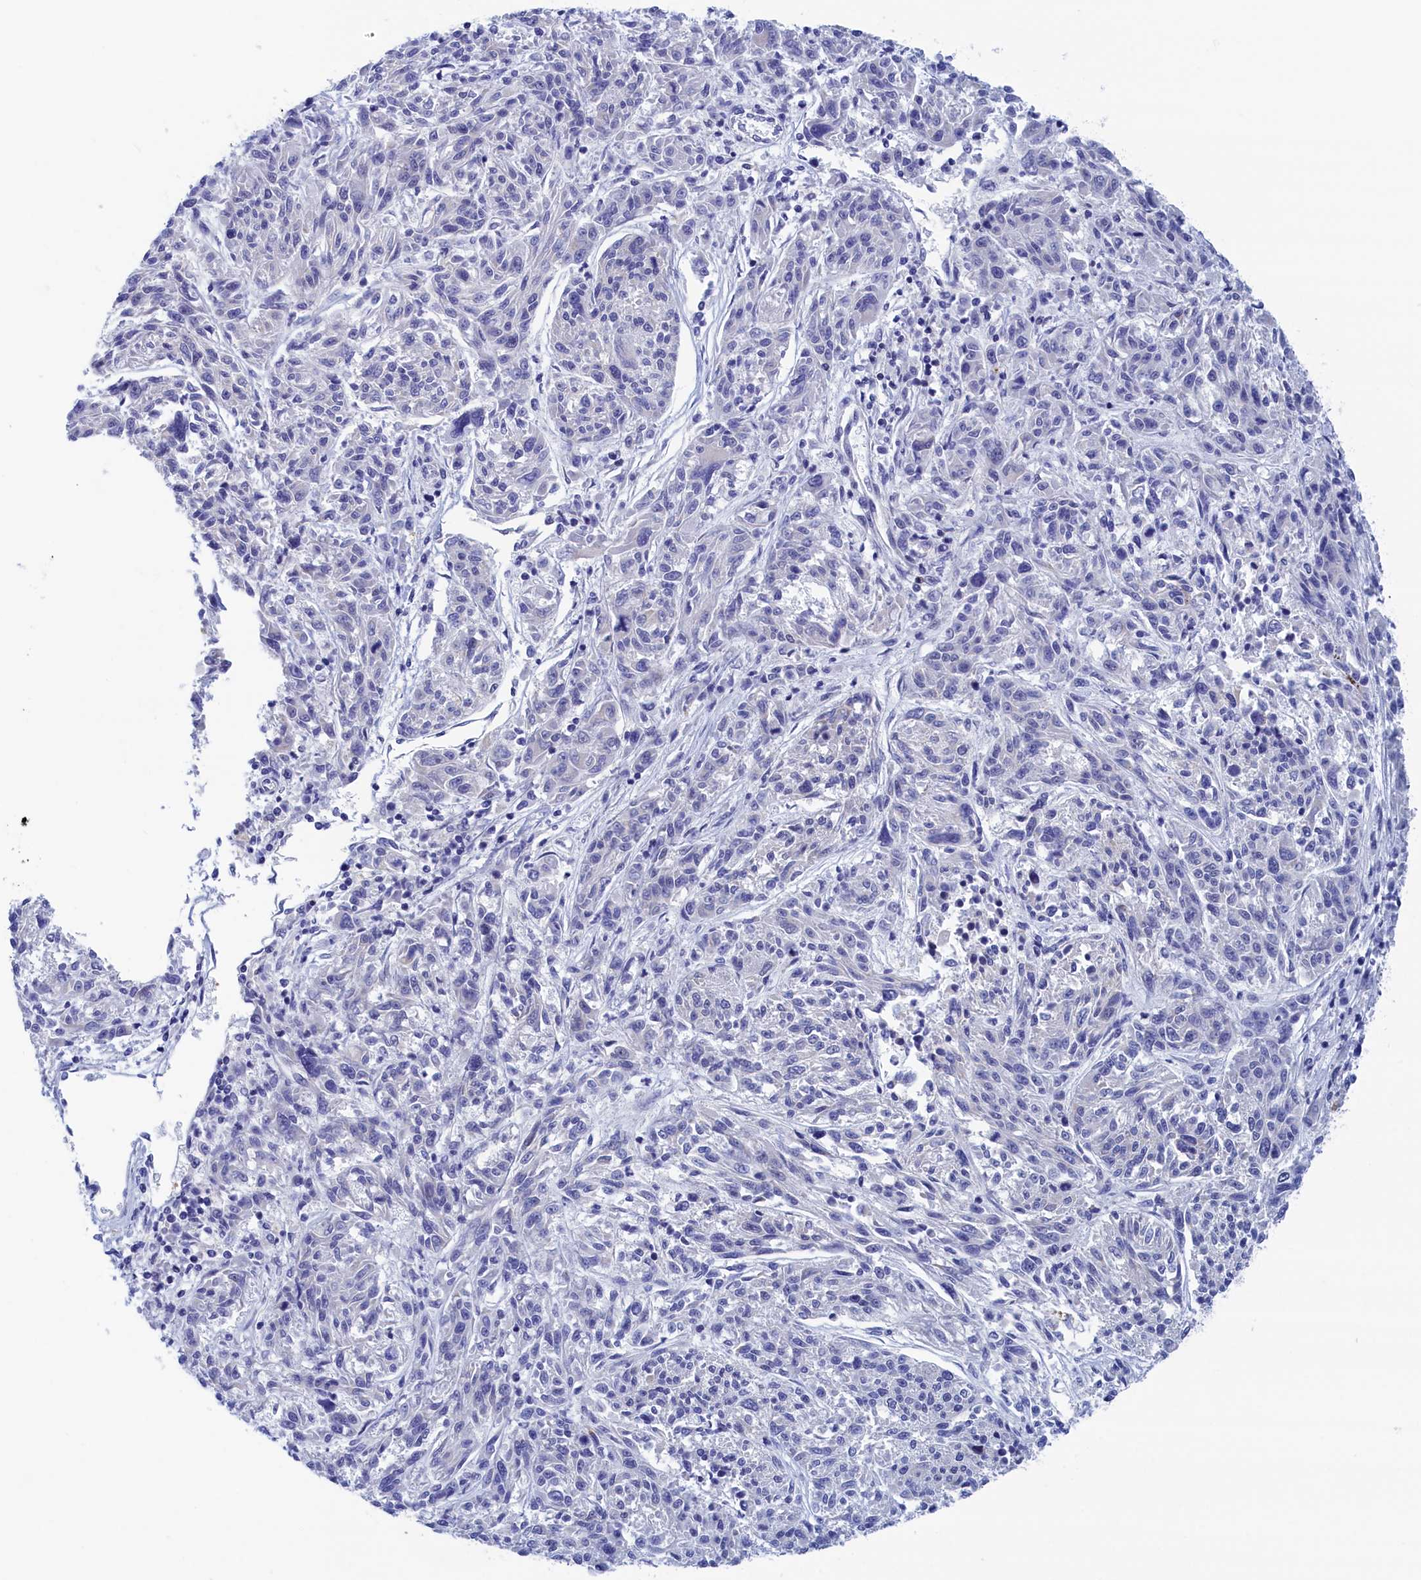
{"staining": {"intensity": "negative", "quantity": "none", "location": "none"}, "tissue": "melanoma", "cell_type": "Tumor cells", "image_type": "cancer", "snomed": [{"axis": "morphology", "description": "Malignant melanoma, NOS"}, {"axis": "topography", "description": "Skin"}], "caption": "This is a photomicrograph of immunohistochemistry staining of malignant melanoma, which shows no staining in tumor cells.", "gene": "WDR83", "patient": {"sex": "male", "age": 53}}